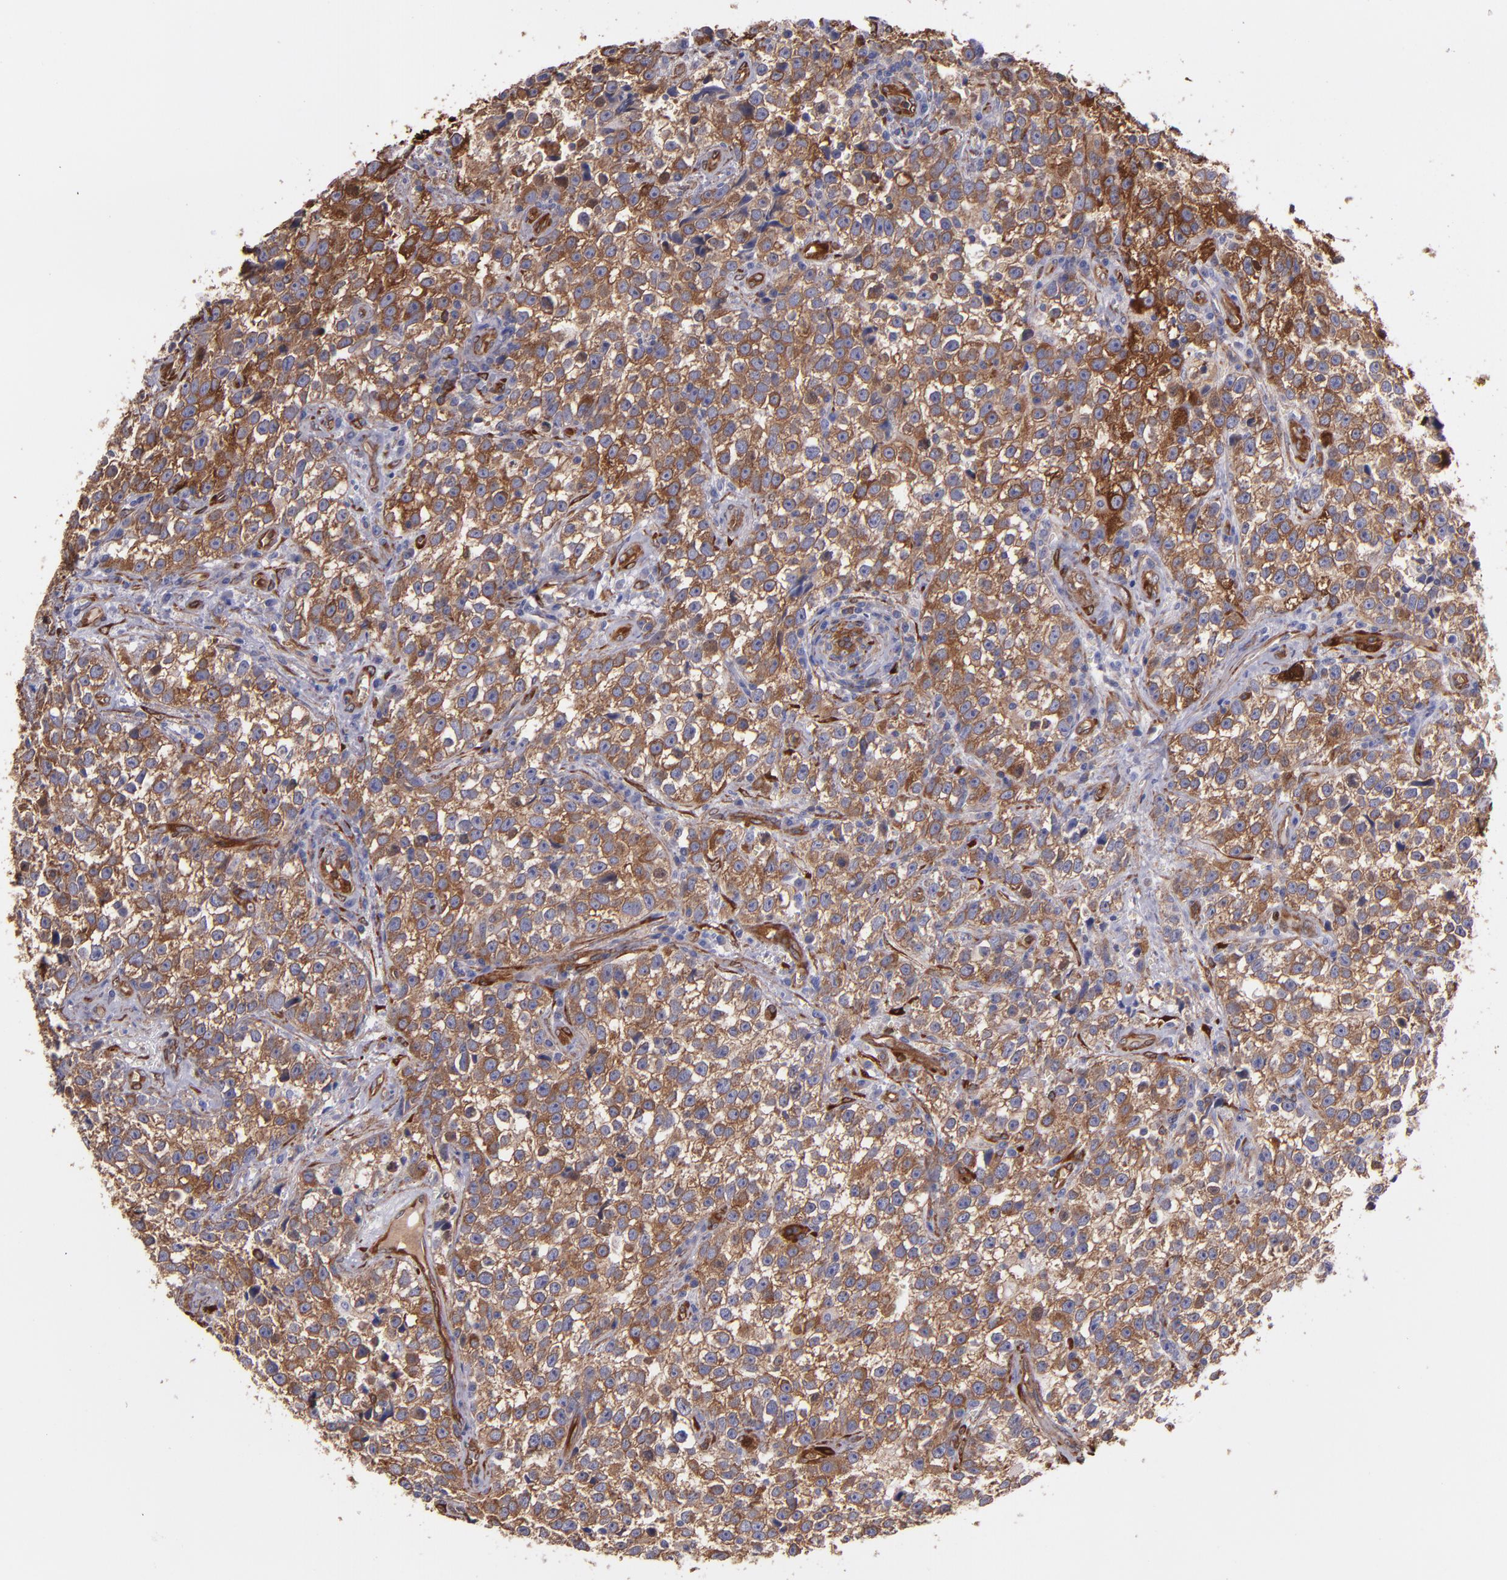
{"staining": {"intensity": "moderate", "quantity": "25%-75%", "location": "cytoplasmic/membranous"}, "tissue": "testis cancer", "cell_type": "Tumor cells", "image_type": "cancer", "snomed": [{"axis": "morphology", "description": "Seminoma, NOS"}, {"axis": "topography", "description": "Testis"}], "caption": "This is a photomicrograph of IHC staining of testis cancer (seminoma), which shows moderate staining in the cytoplasmic/membranous of tumor cells.", "gene": "VCL", "patient": {"sex": "male", "age": 38}}